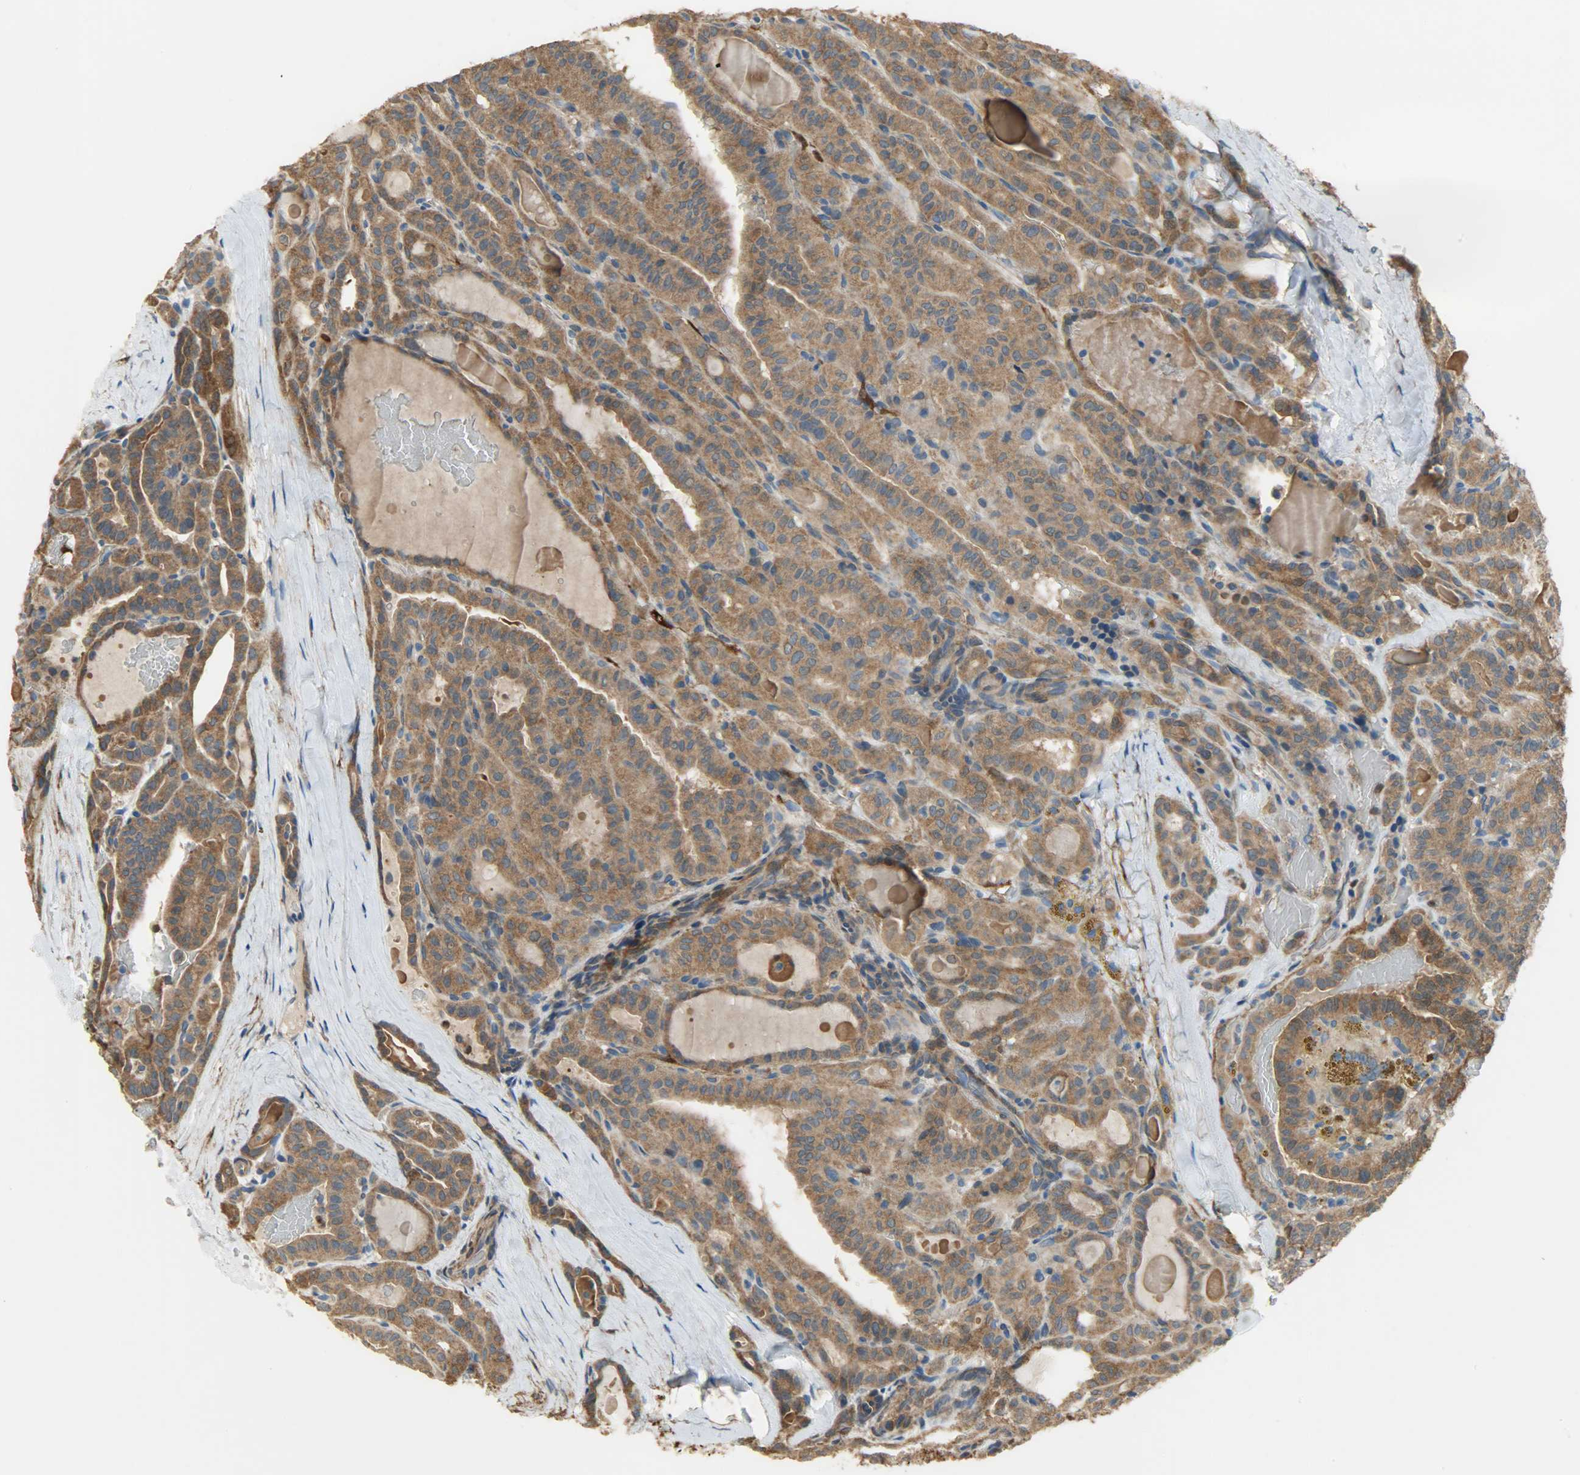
{"staining": {"intensity": "strong", "quantity": ">75%", "location": "cytoplasmic/membranous"}, "tissue": "thyroid cancer", "cell_type": "Tumor cells", "image_type": "cancer", "snomed": [{"axis": "morphology", "description": "Papillary adenocarcinoma, NOS"}, {"axis": "topography", "description": "Thyroid gland"}], "caption": "Human thyroid cancer stained with a protein marker displays strong staining in tumor cells.", "gene": "C1orf198", "patient": {"sex": "male", "age": 77}}